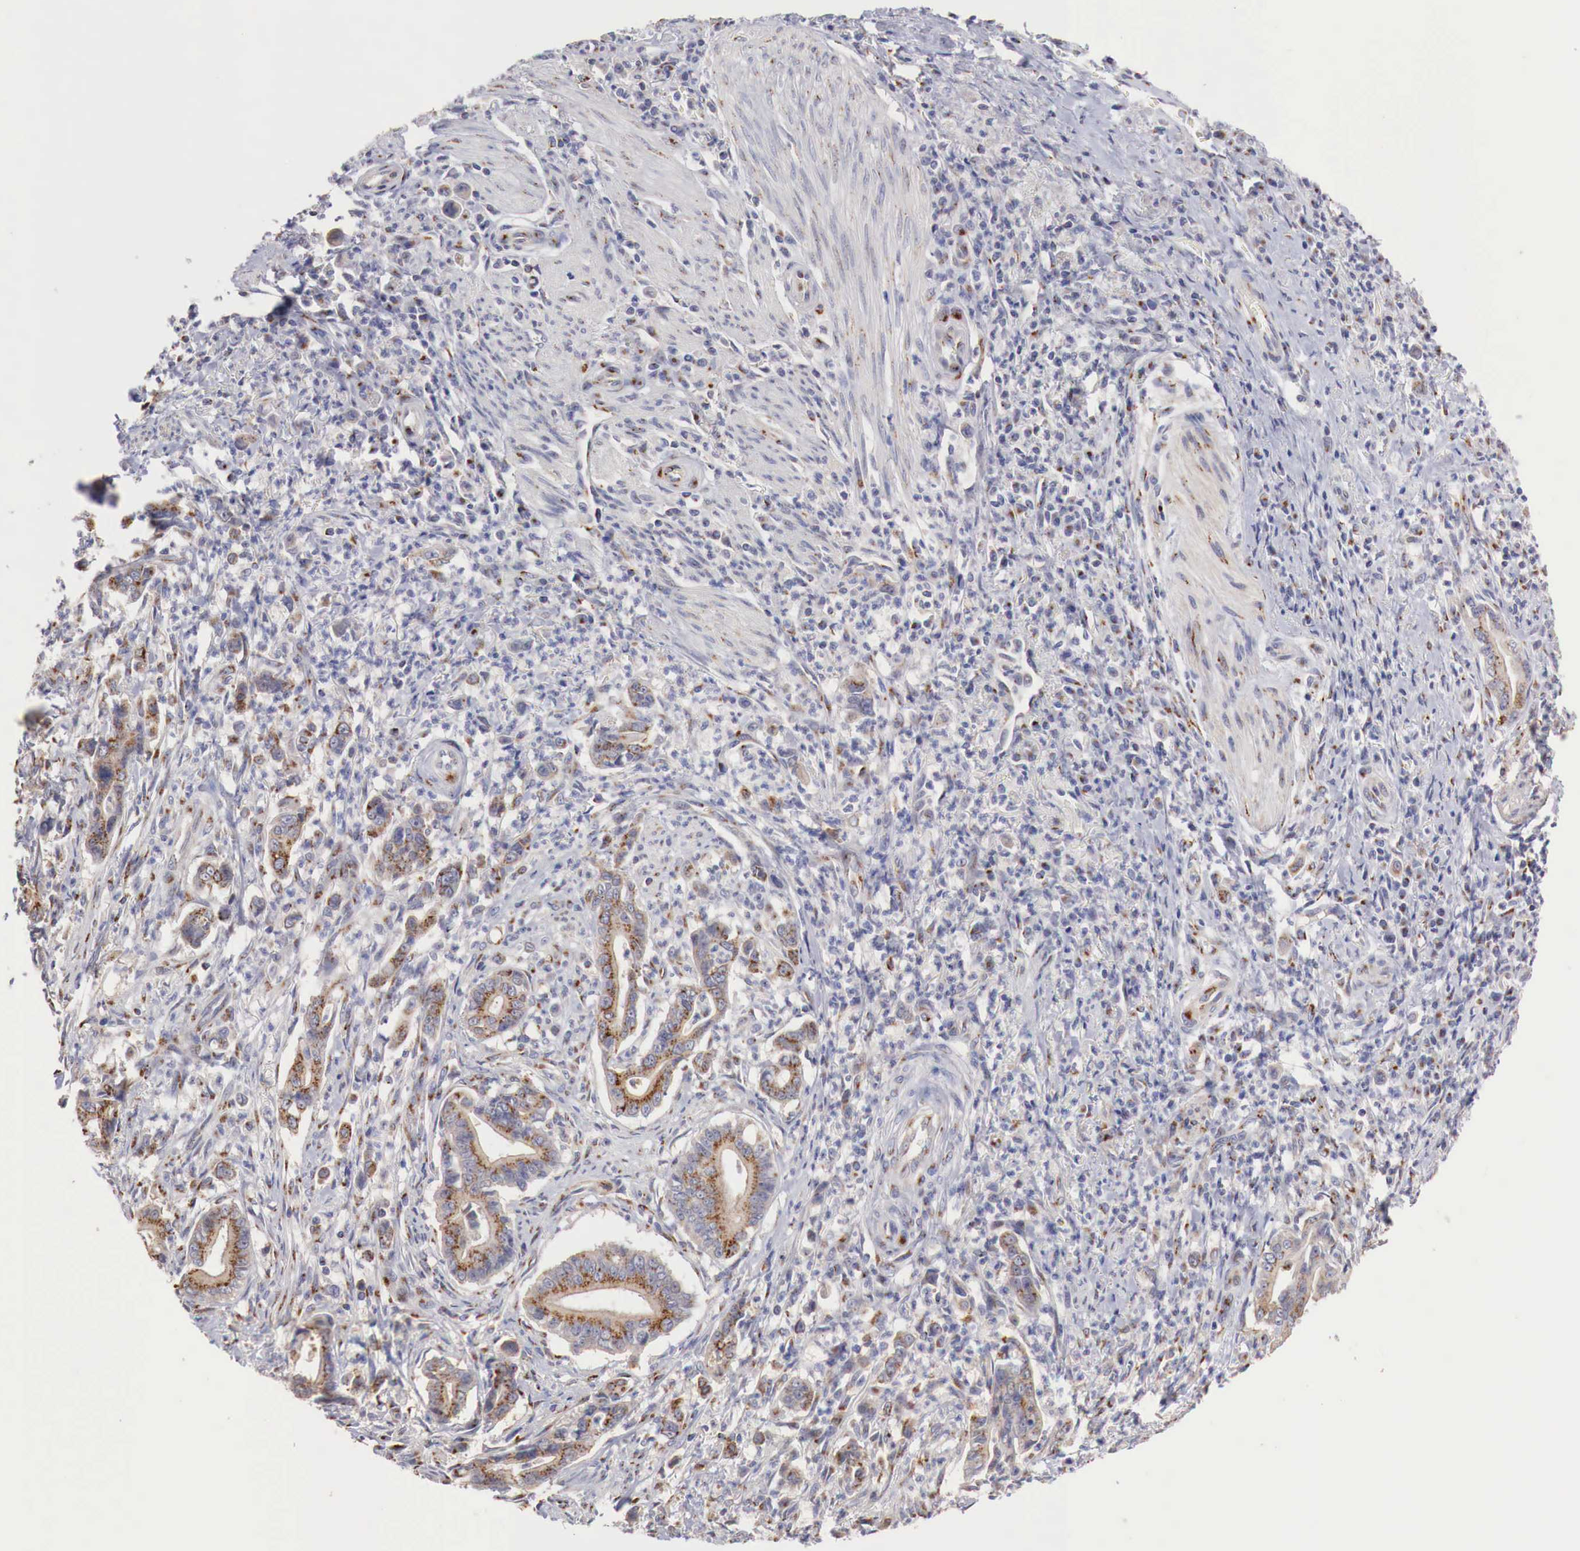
{"staining": {"intensity": "moderate", "quantity": "25%-75%", "location": "cytoplasmic/membranous"}, "tissue": "stomach cancer", "cell_type": "Tumor cells", "image_type": "cancer", "snomed": [{"axis": "morphology", "description": "Adenocarcinoma, NOS"}, {"axis": "topography", "description": "Stomach"}], "caption": "About 25%-75% of tumor cells in stomach adenocarcinoma reveal moderate cytoplasmic/membranous protein staining as visualized by brown immunohistochemical staining.", "gene": "SYAP1", "patient": {"sex": "female", "age": 76}}